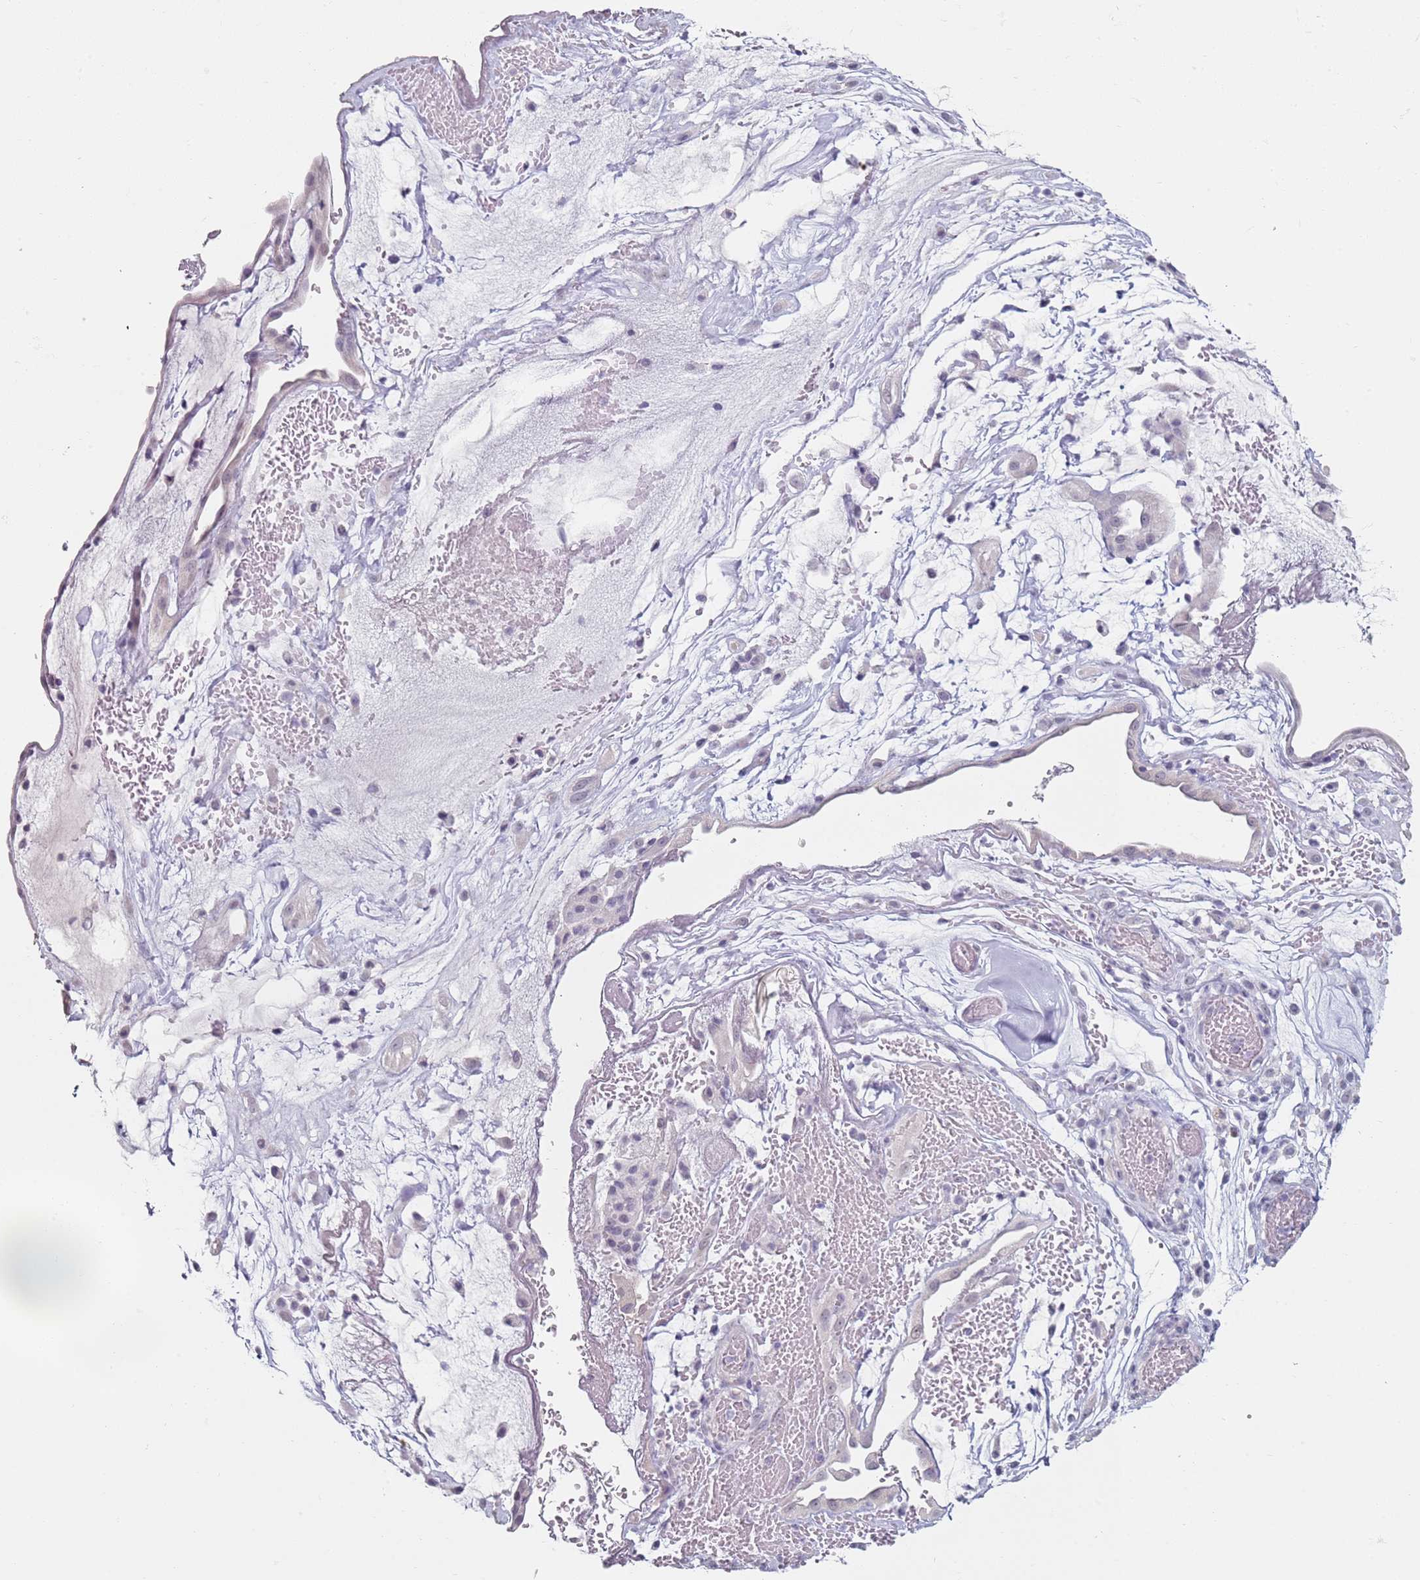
{"staining": {"intensity": "negative", "quantity": "none", "location": "none"}, "tissue": "ovarian cancer", "cell_type": "Tumor cells", "image_type": "cancer", "snomed": [{"axis": "morphology", "description": "Cystadenocarcinoma, mucinous, NOS"}, {"axis": "topography", "description": "Ovary"}], "caption": "A histopathology image of human ovarian cancer (mucinous cystadenocarcinoma) is negative for staining in tumor cells.", "gene": "DNAH11", "patient": {"sex": "female", "age": 73}}